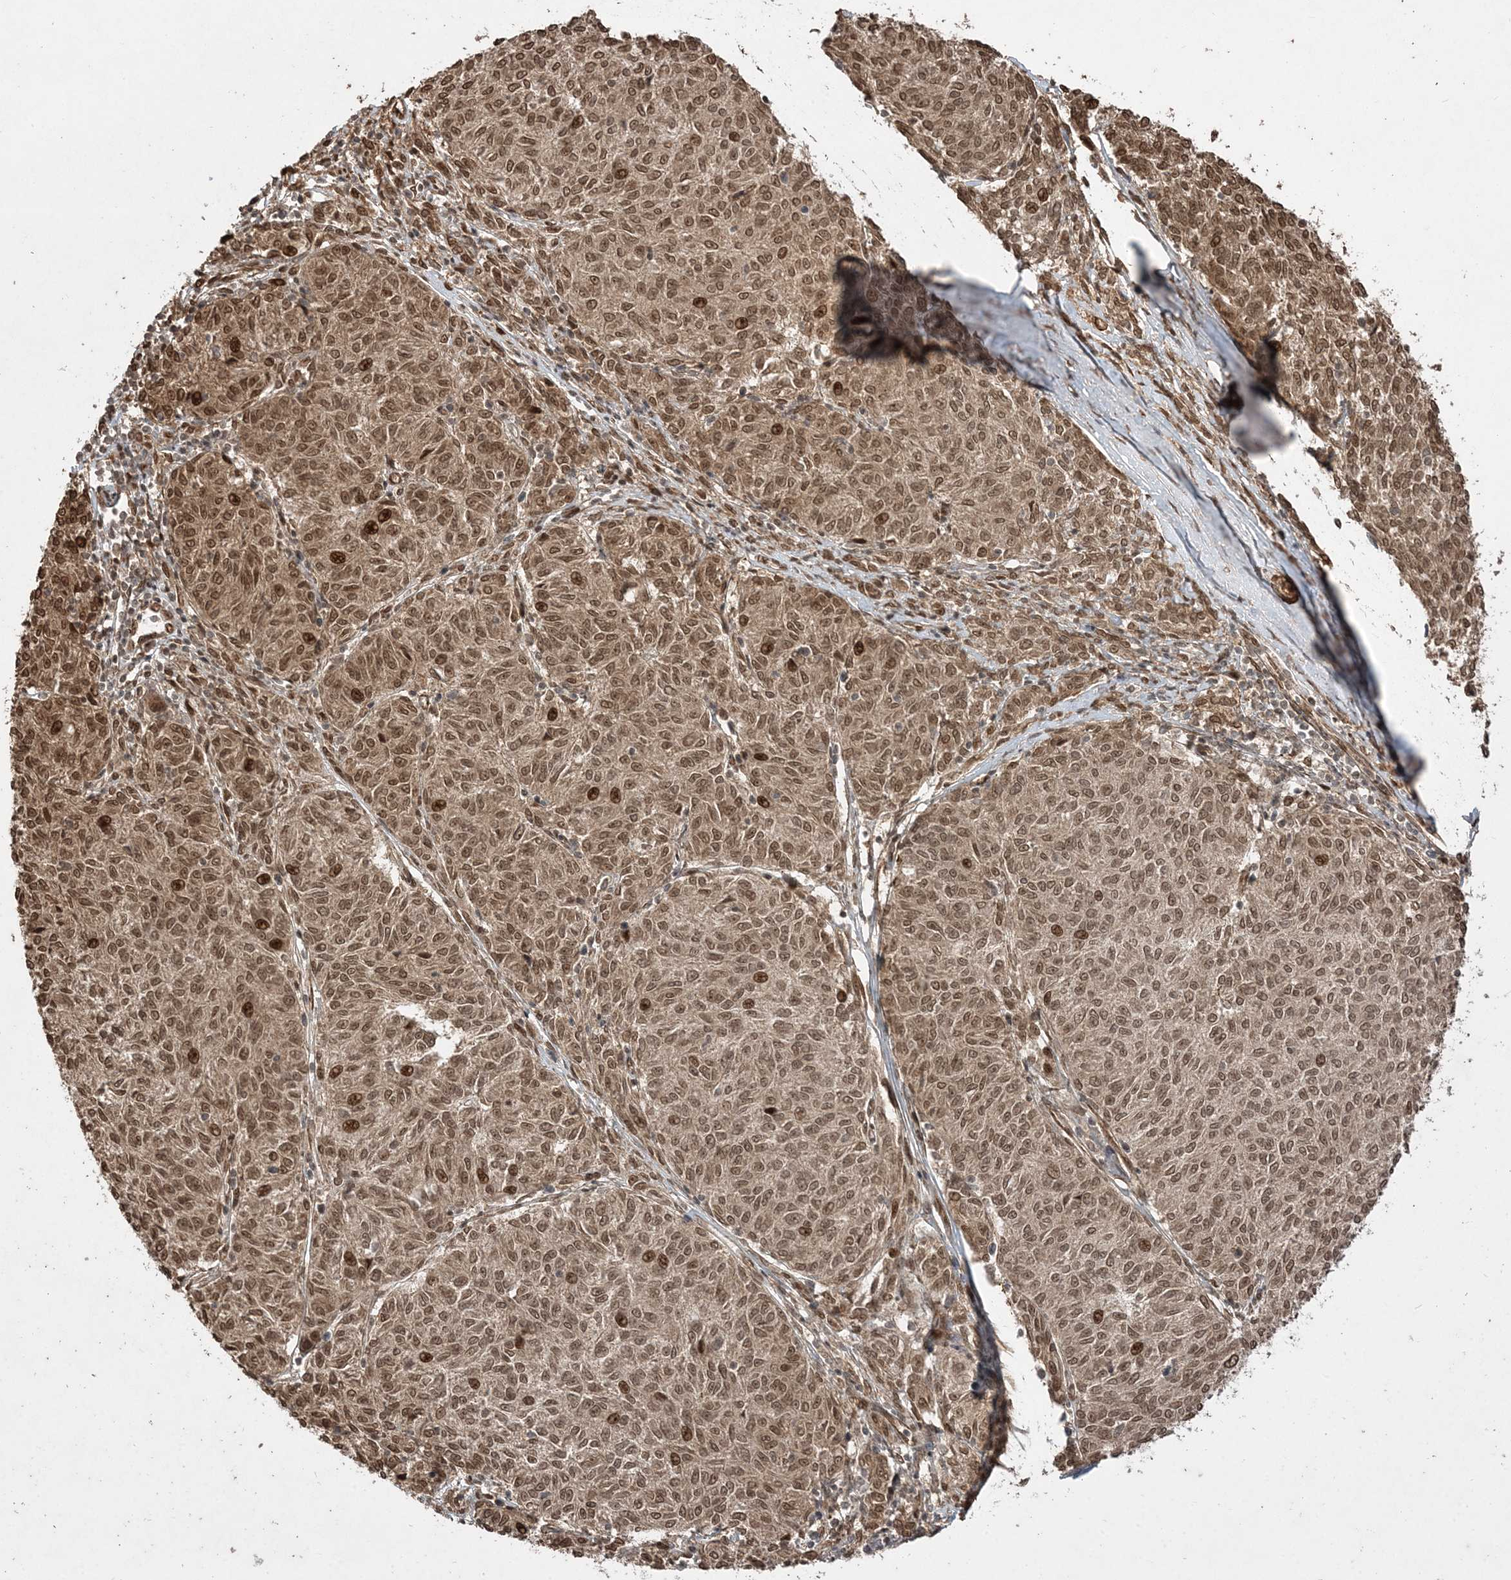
{"staining": {"intensity": "moderate", "quantity": ">75%", "location": "cytoplasmic/membranous,nuclear"}, "tissue": "melanoma", "cell_type": "Tumor cells", "image_type": "cancer", "snomed": [{"axis": "morphology", "description": "Malignant melanoma, NOS"}, {"axis": "topography", "description": "Skin"}], "caption": "Protein expression analysis of human melanoma reveals moderate cytoplasmic/membranous and nuclear positivity in approximately >75% of tumor cells. The staining was performed using DAB to visualize the protein expression in brown, while the nuclei were stained in blue with hematoxylin (Magnification: 20x).", "gene": "ETAA1", "patient": {"sex": "female", "age": 72}}